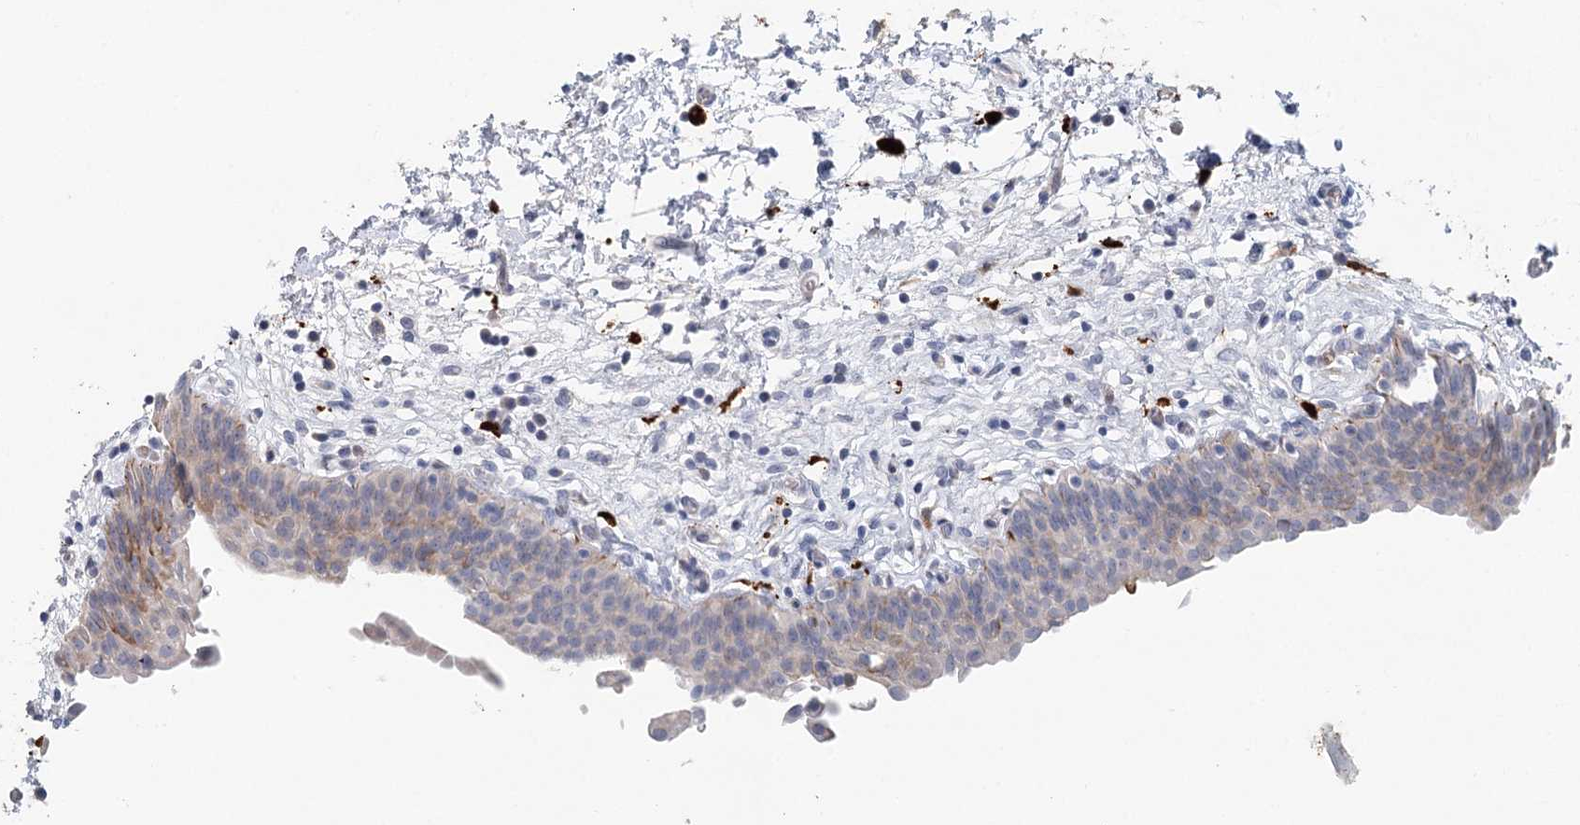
{"staining": {"intensity": "weak", "quantity": "<25%", "location": "cytoplasmic/membranous"}, "tissue": "urinary bladder", "cell_type": "Urothelial cells", "image_type": "normal", "snomed": [{"axis": "morphology", "description": "Normal tissue, NOS"}, {"axis": "topography", "description": "Urinary bladder"}], "caption": "A high-resolution histopathology image shows IHC staining of normal urinary bladder, which displays no significant positivity in urothelial cells. (DAB (3,3'-diaminobenzidine) immunohistochemistry visualized using brightfield microscopy, high magnification).", "gene": "SLC19A3", "patient": {"sex": "male", "age": 83}}